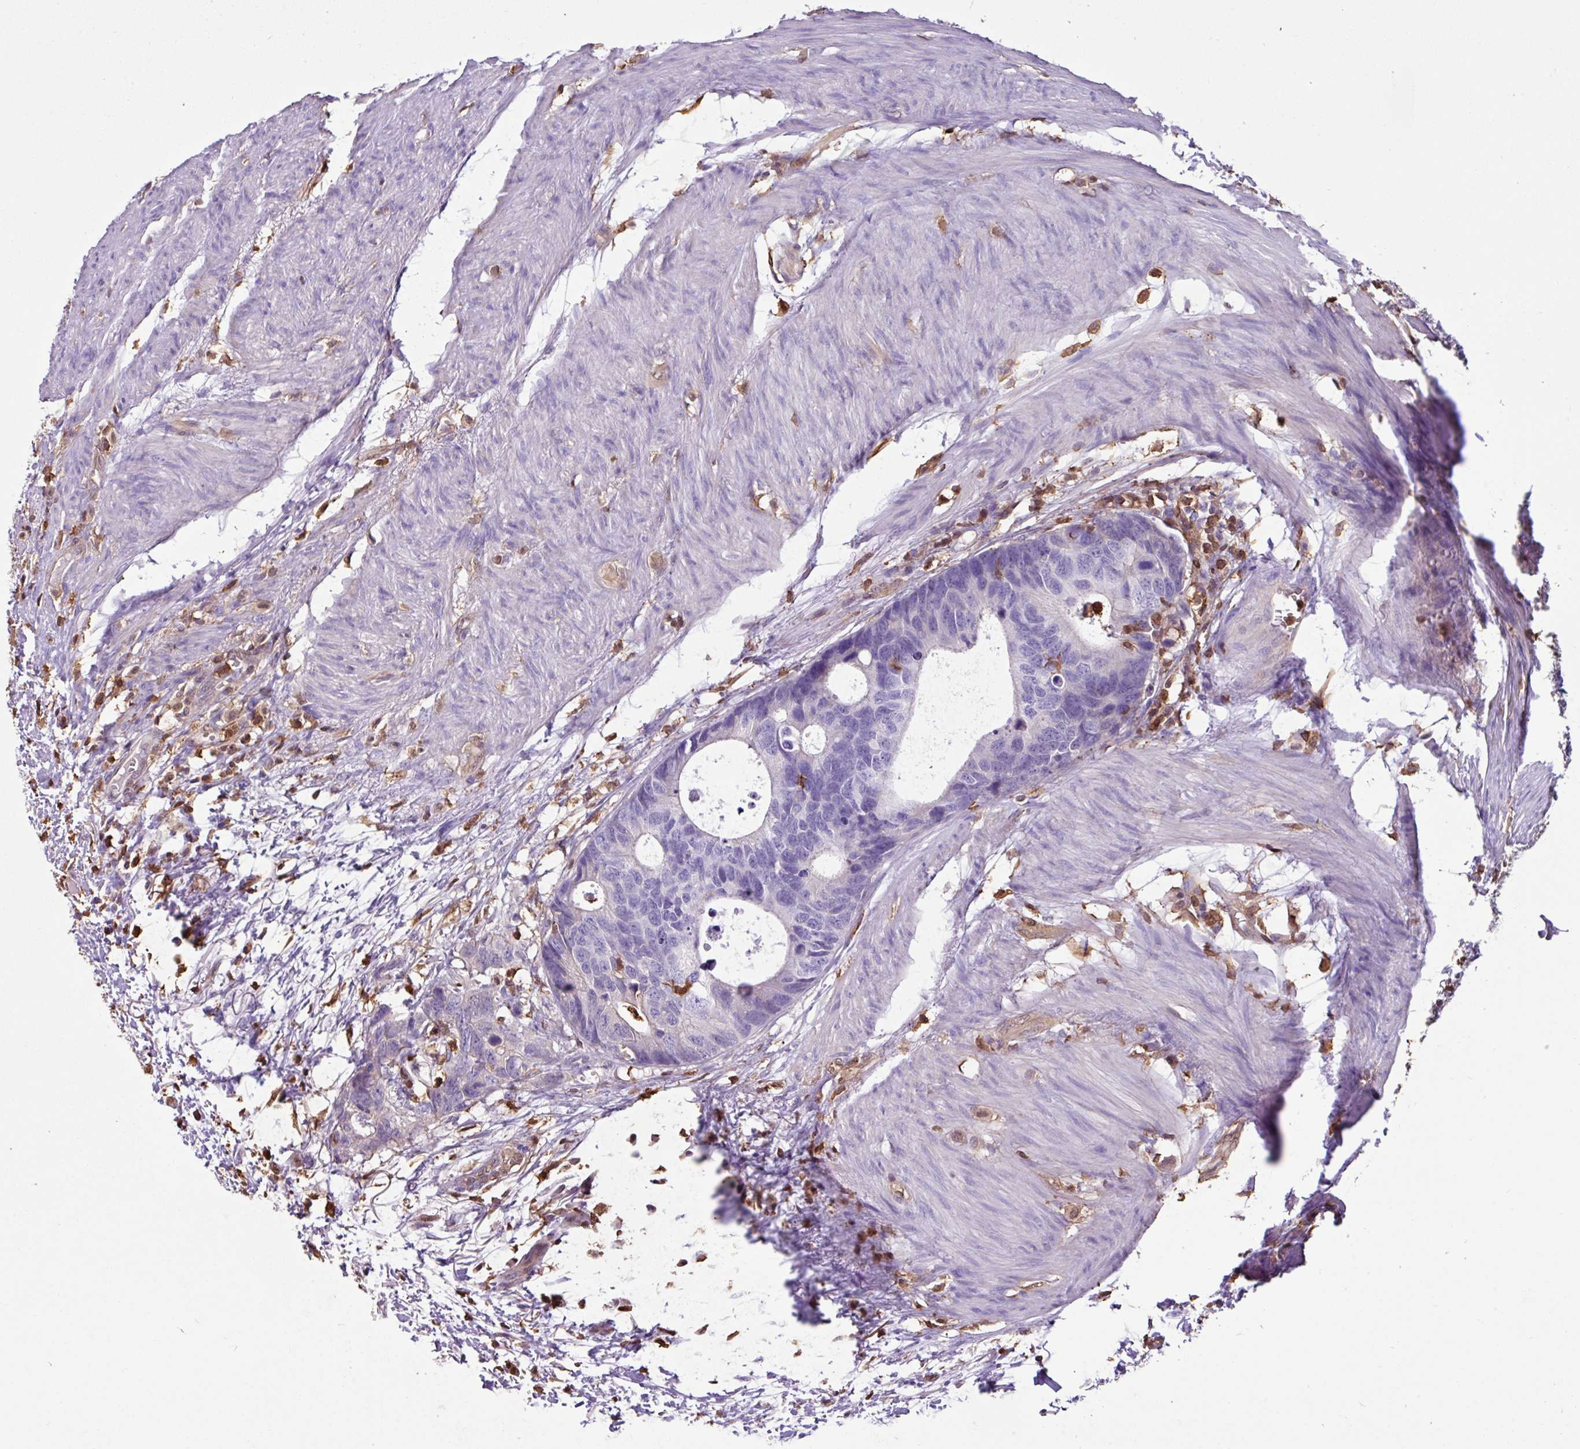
{"staining": {"intensity": "negative", "quantity": "none", "location": "none"}, "tissue": "colorectal cancer", "cell_type": "Tumor cells", "image_type": "cancer", "snomed": [{"axis": "morphology", "description": "Adenocarcinoma, NOS"}, {"axis": "topography", "description": "Colon"}], "caption": "An IHC photomicrograph of adenocarcinoma (colorectal) is shown. There is no staining in tumor cells of adenocarcinoma (colorectal).", "gene": "ARHGDIB", "patient": {"sex": "female", "age": 57}}